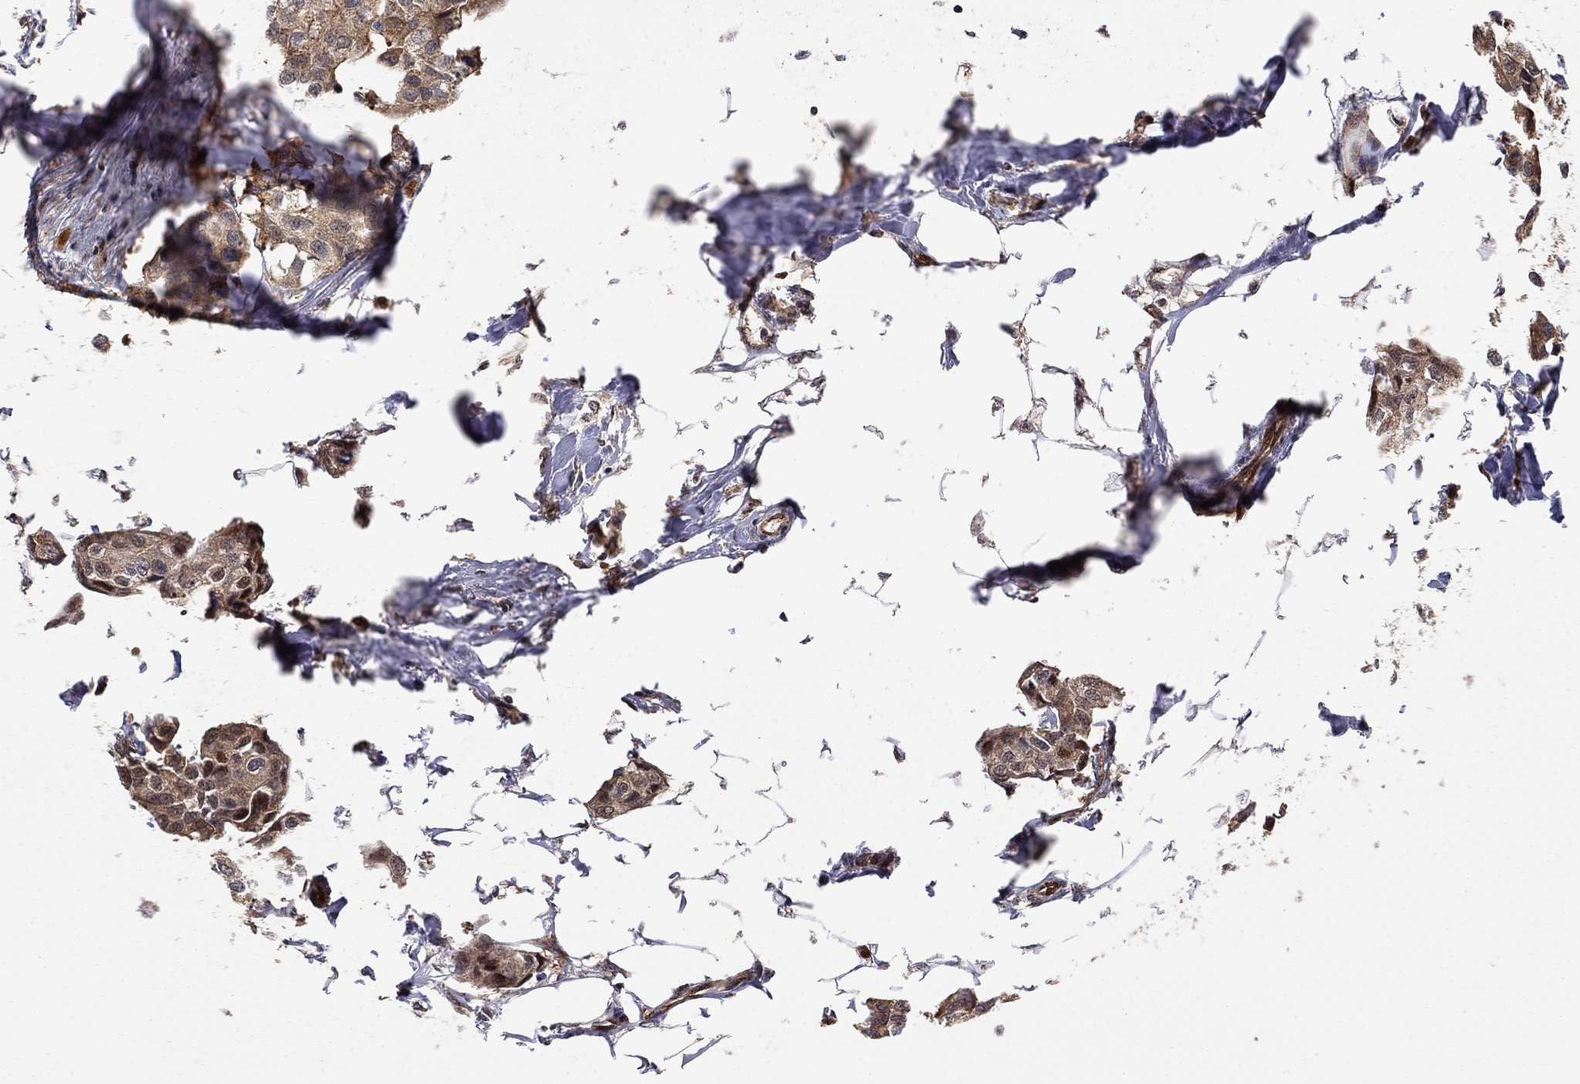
{"staining": {"intensity": "strong", "quantity": ">75%", "location": "cytoplasmic/membranous"}, "tissue": "breast cancer", "cell_type": "Tumor cells", "image_type": "cancer", "snomed": [{"axis": "morphology", "description": "Duct carcinoma"}, {"axis": "topography", "description": "Breast"}], "caption": "A brown stain shows strong cytoplasmic/membranous positivity of a protein in human breast invasive ductal carcinoma tumor cells.", "gene": "ELOB", "patient": {"sex": "female", "age": 80}}